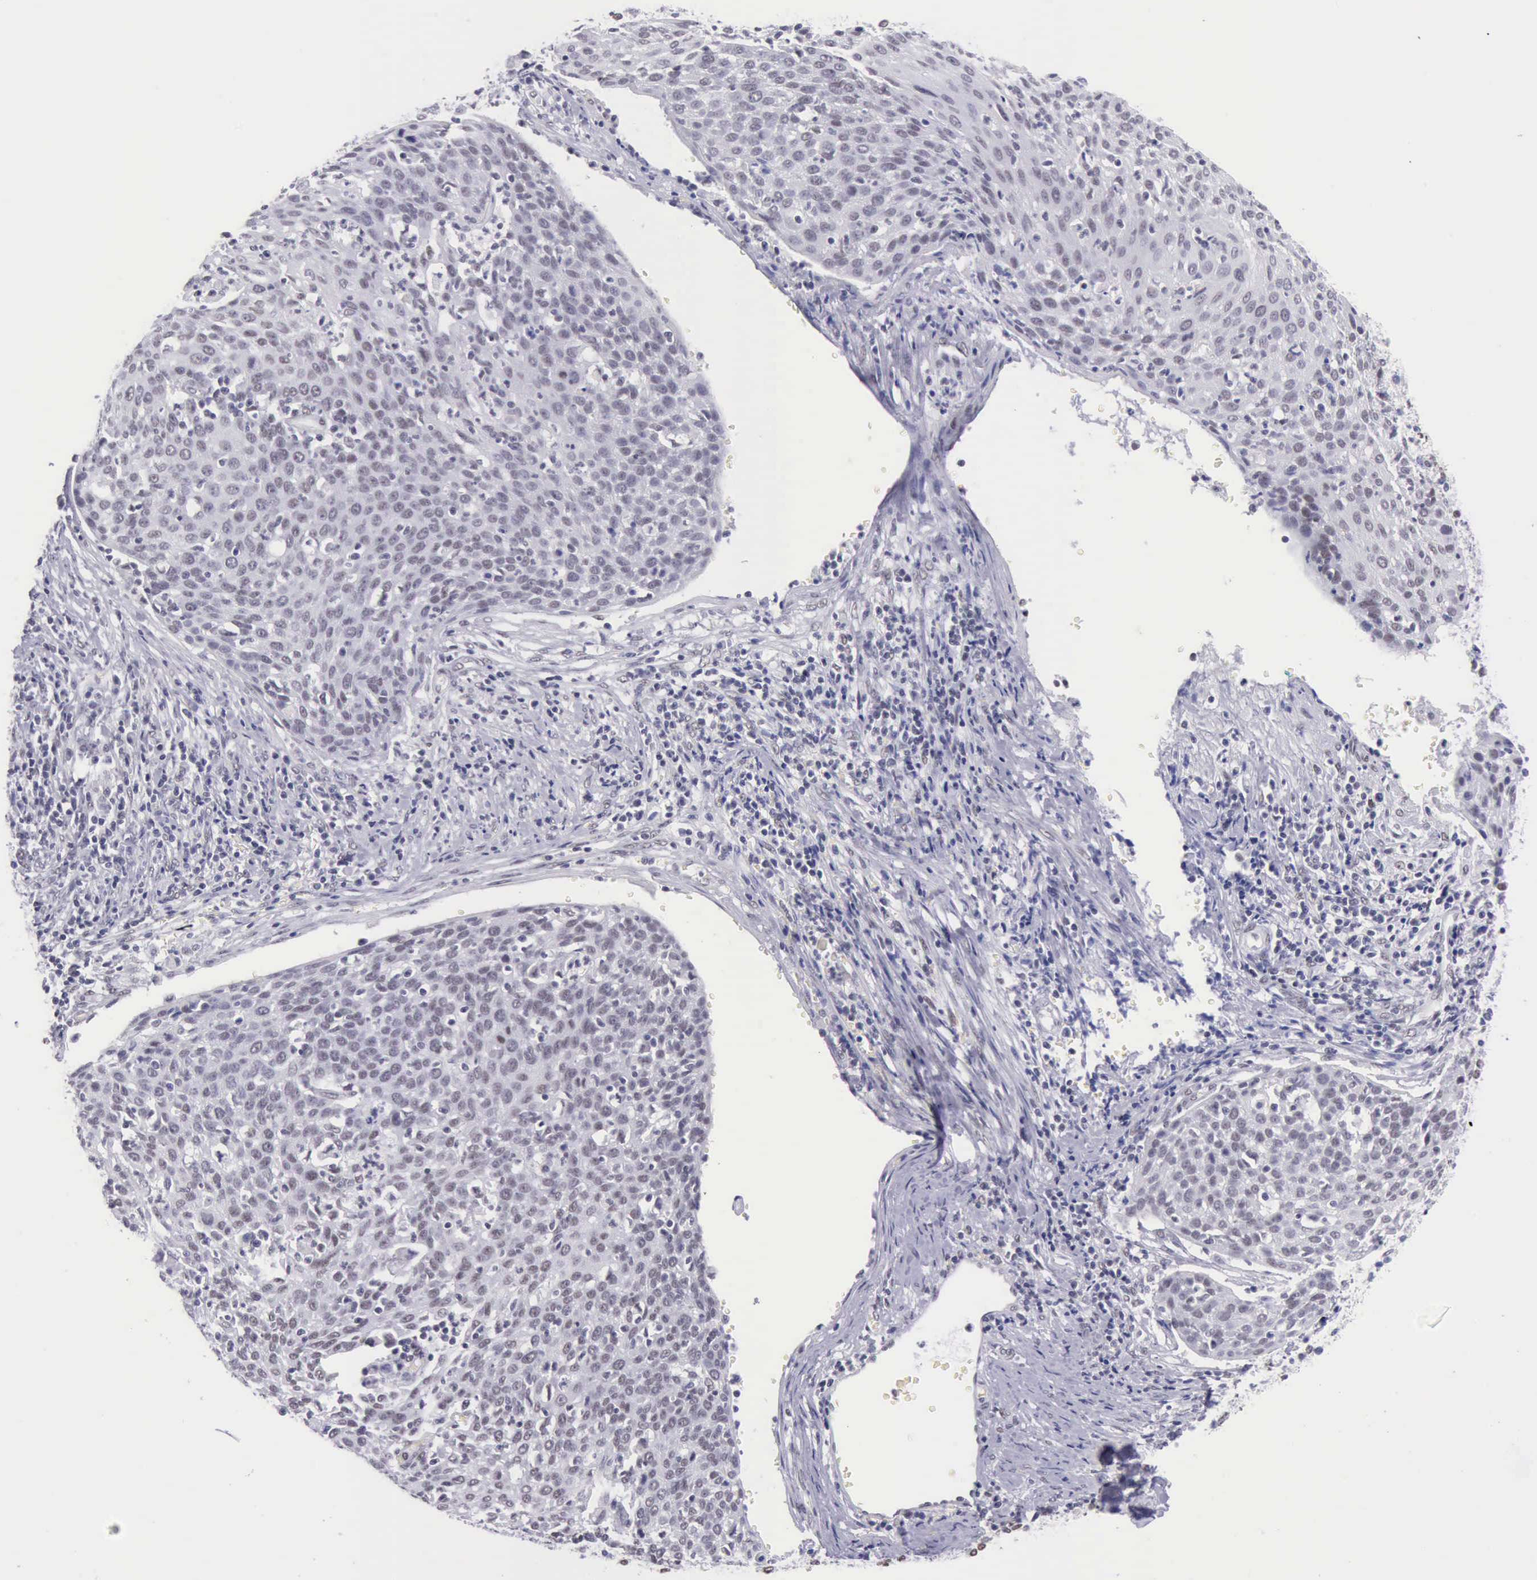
{"staining": {"intensity": "negative", "quantity": "none", "location": "none"}, "tissue": "cervical cancer", "cell_type": "Tumor cells", "image_type": "cancer", "snomed": [{"axis": "morphology", "description": "Squamous cell carcinoma, NOS"}, {"axis": "topography", "description": "Cervix"}], "caption": "An immunohistochemistry photomicrograph of cervical squamous cell carcinoma is shown. There is no staining in tumor cells of cervical squamous cell carcinoma. (DAB (3,3'-diaminobenzidine) IHC visualized using brightfield microscopy, high magnification).", "gene": "EP300", "patient": {"sex": "female", "age": 38}}